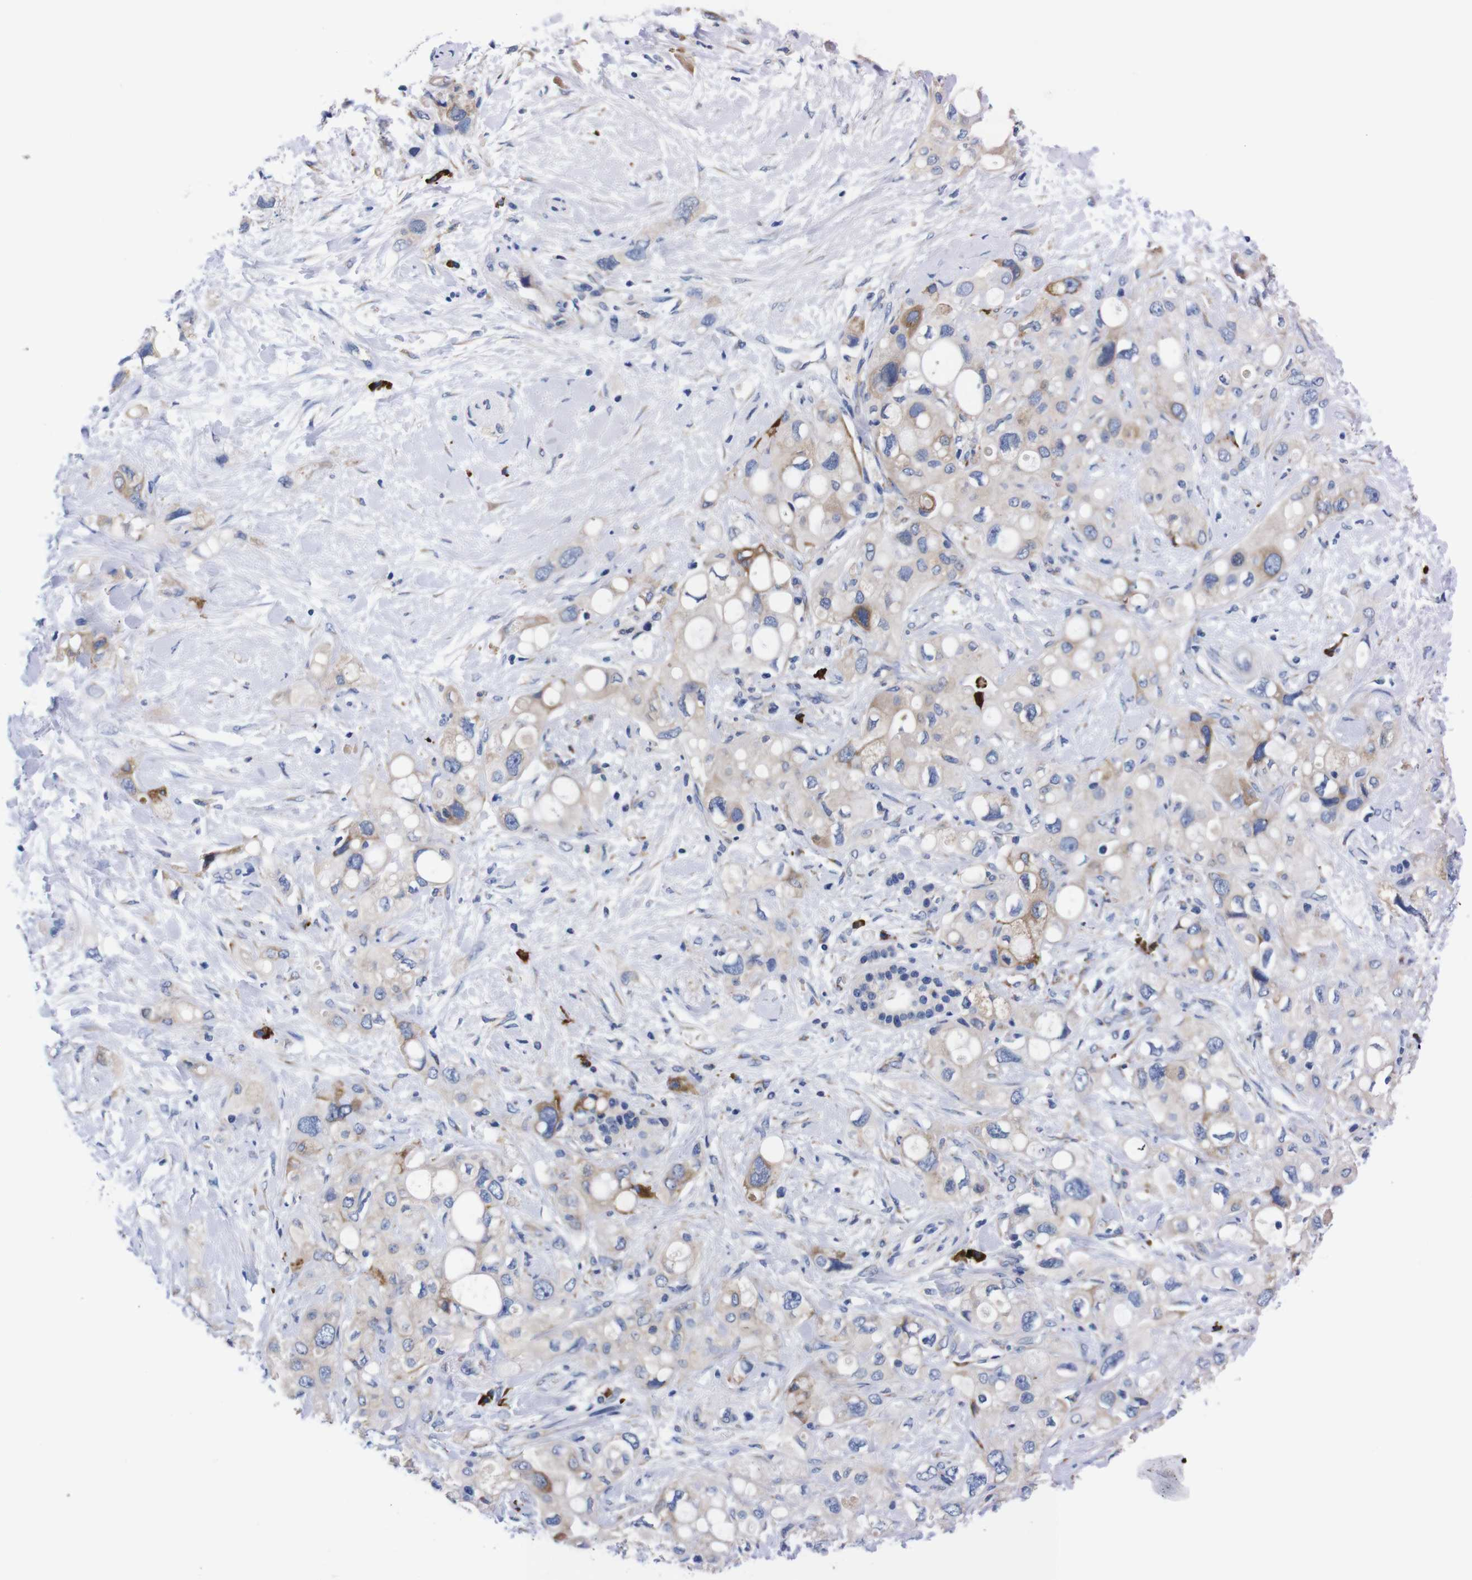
{"staining": {"intensity": "moderate", "quantity": "25%-75%", "location": "cytoplasmic/membranous"}, "tissue": "pancreatic cancer", "cell_type": "Tumor cells", "image_type": "cancer", "snomed": [{"axis": "morphology", "description": "Adenocarcinoma, NOS"}, {"axis": "topography", "description": "Pancreas"}], "caption": "Pancreatic cancer (adenocarcinoma) tissue reveals moderate cytoplasmic/membranous staining in about 25%-75% of tumor cells, visualized by immunohistochemistry.", "gene": "NEBL", "patient": {"sex": "female", "age": 56}}